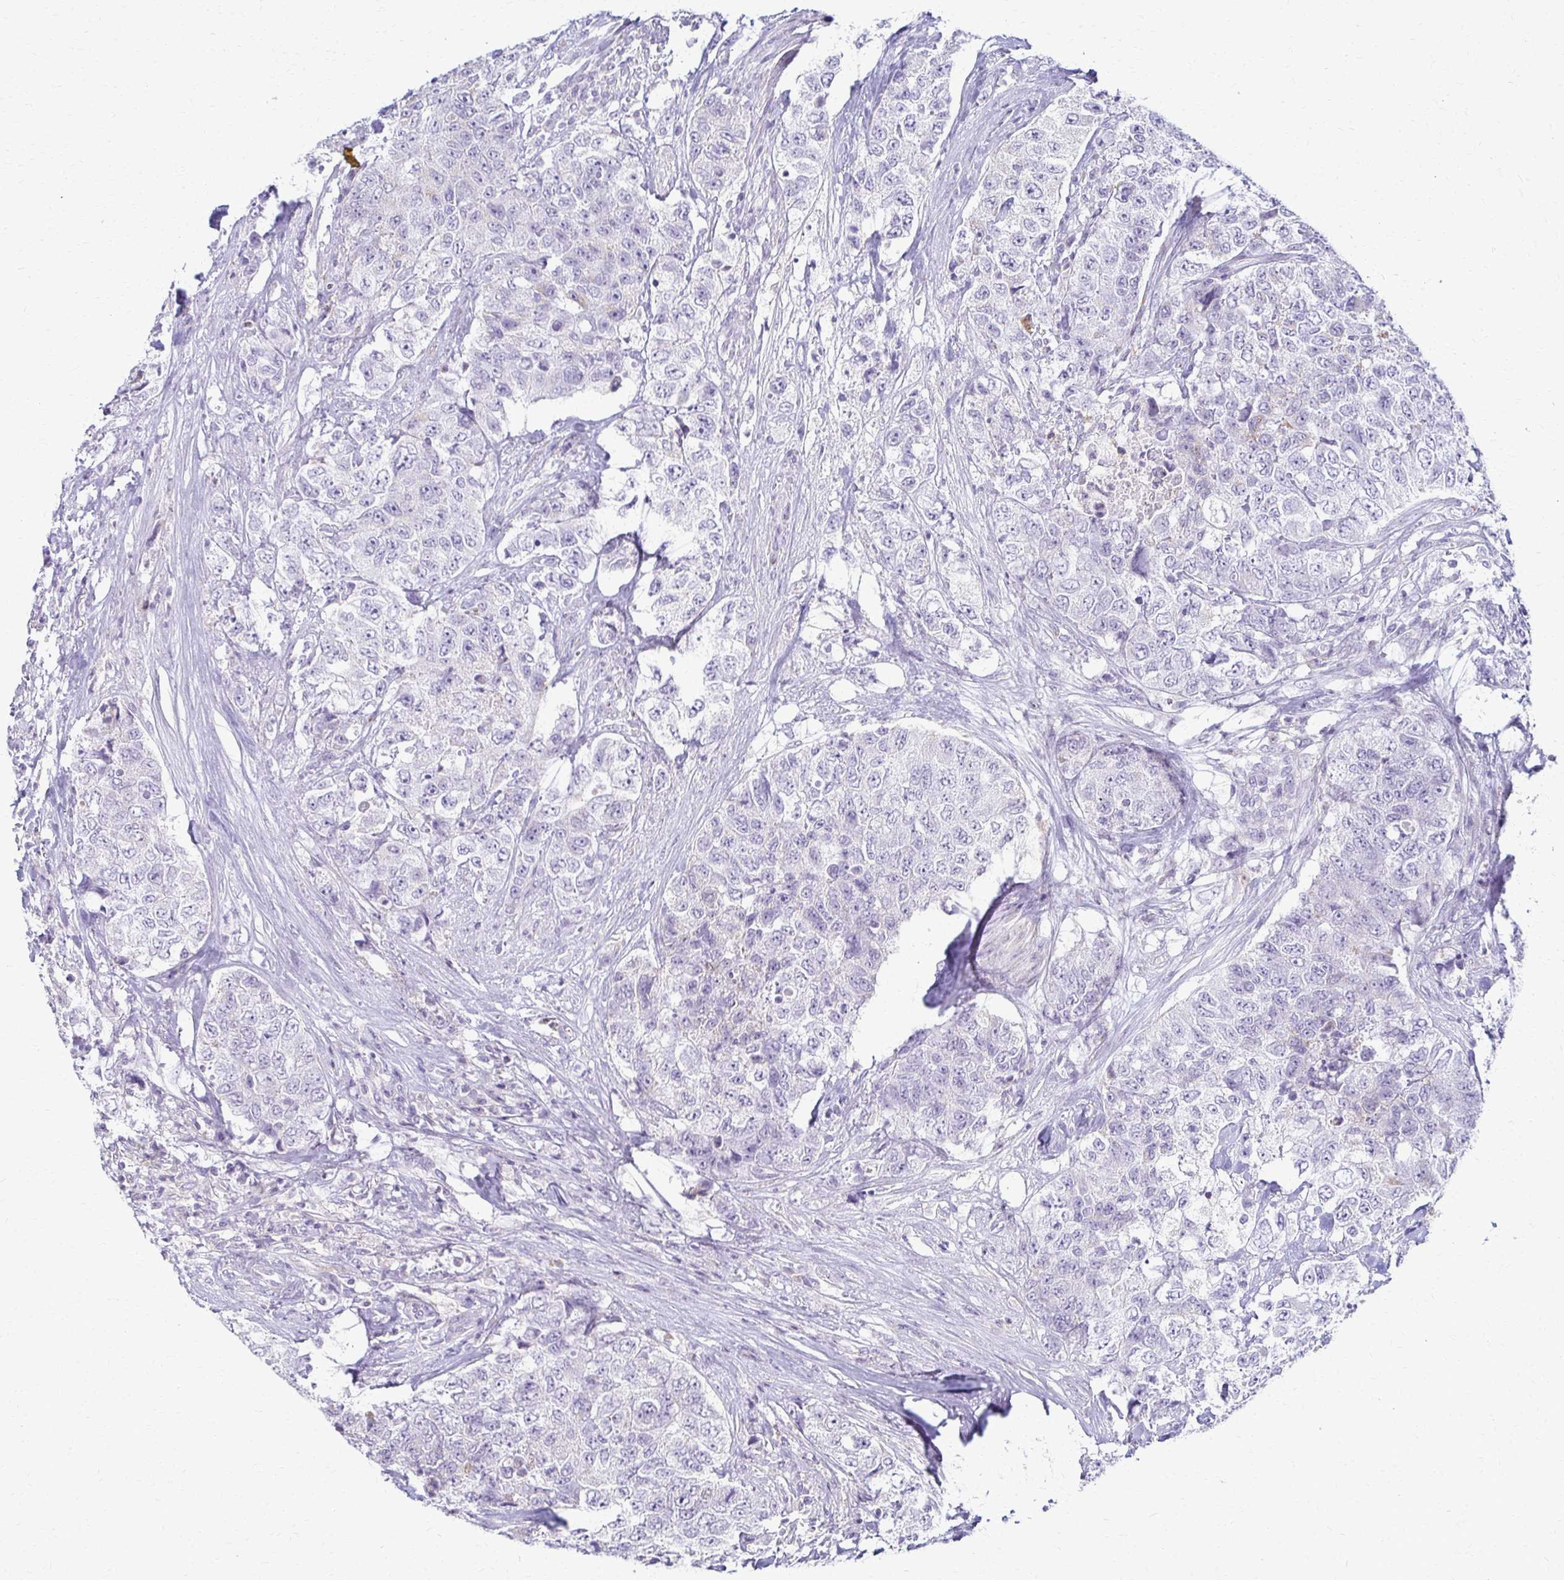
{"staining": {"intensity": "negative", "quantity": "none", "location": "none"}, "tissue": "urothelial cancer", "cell_type": "Tumor cells", "image_type": "cancer", "snomed": [{"axis": "morphology", "description": "Urothelial carcinoma, High grade"}, {"axis": "topography", "description": "Urinary bladder"}], "caption": "Immunohistochemistry of high-grade urothelial carcinoma exhibits no expression in tumor cells. (Immunohistochemistry (ihc), brightfield microscopy, high magnification).", "gene": "FCGR2B", "patient": {"sex": "female", "age": 78}}